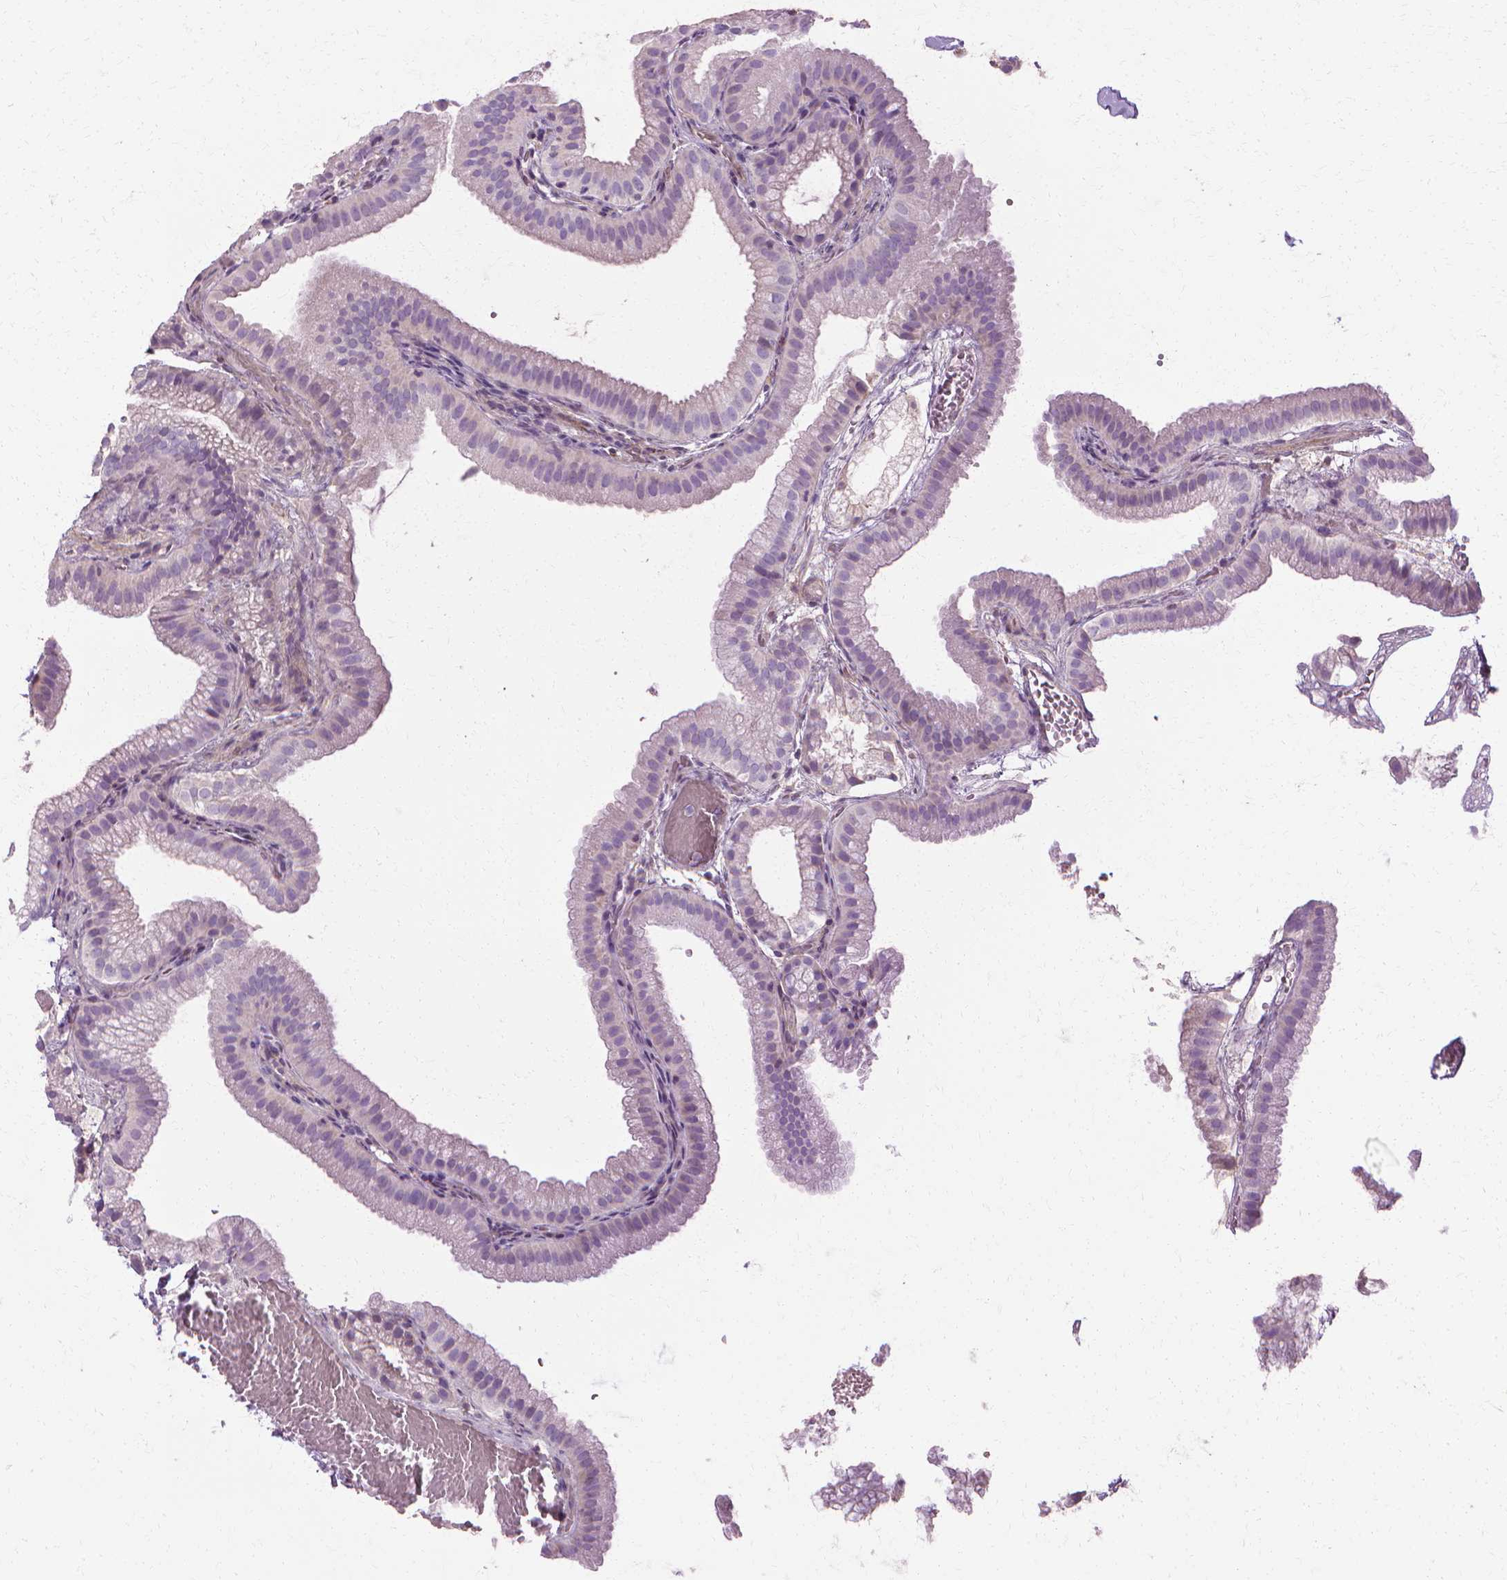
{"staining": {"intensity": "negative", "quantity": "none", "location": "none"}, "tissue": "gallbladder", "cell_type": "Glandular cells", "image_type": "normal", "snomed": [{"axis": "morphology", "description": "Normal tissue, NOS"}, {"axis": "topography", "description": "Gallbladder"}], "caption": "Immunohistochemistry image of normal gallbladder: human gallbladder stained with DAB (3,3'-diaminobenzidine) displays no significant protein expression in glandular cells.", "gene": "CFAP157", "patient": {"sex": "female", "age": 63}}